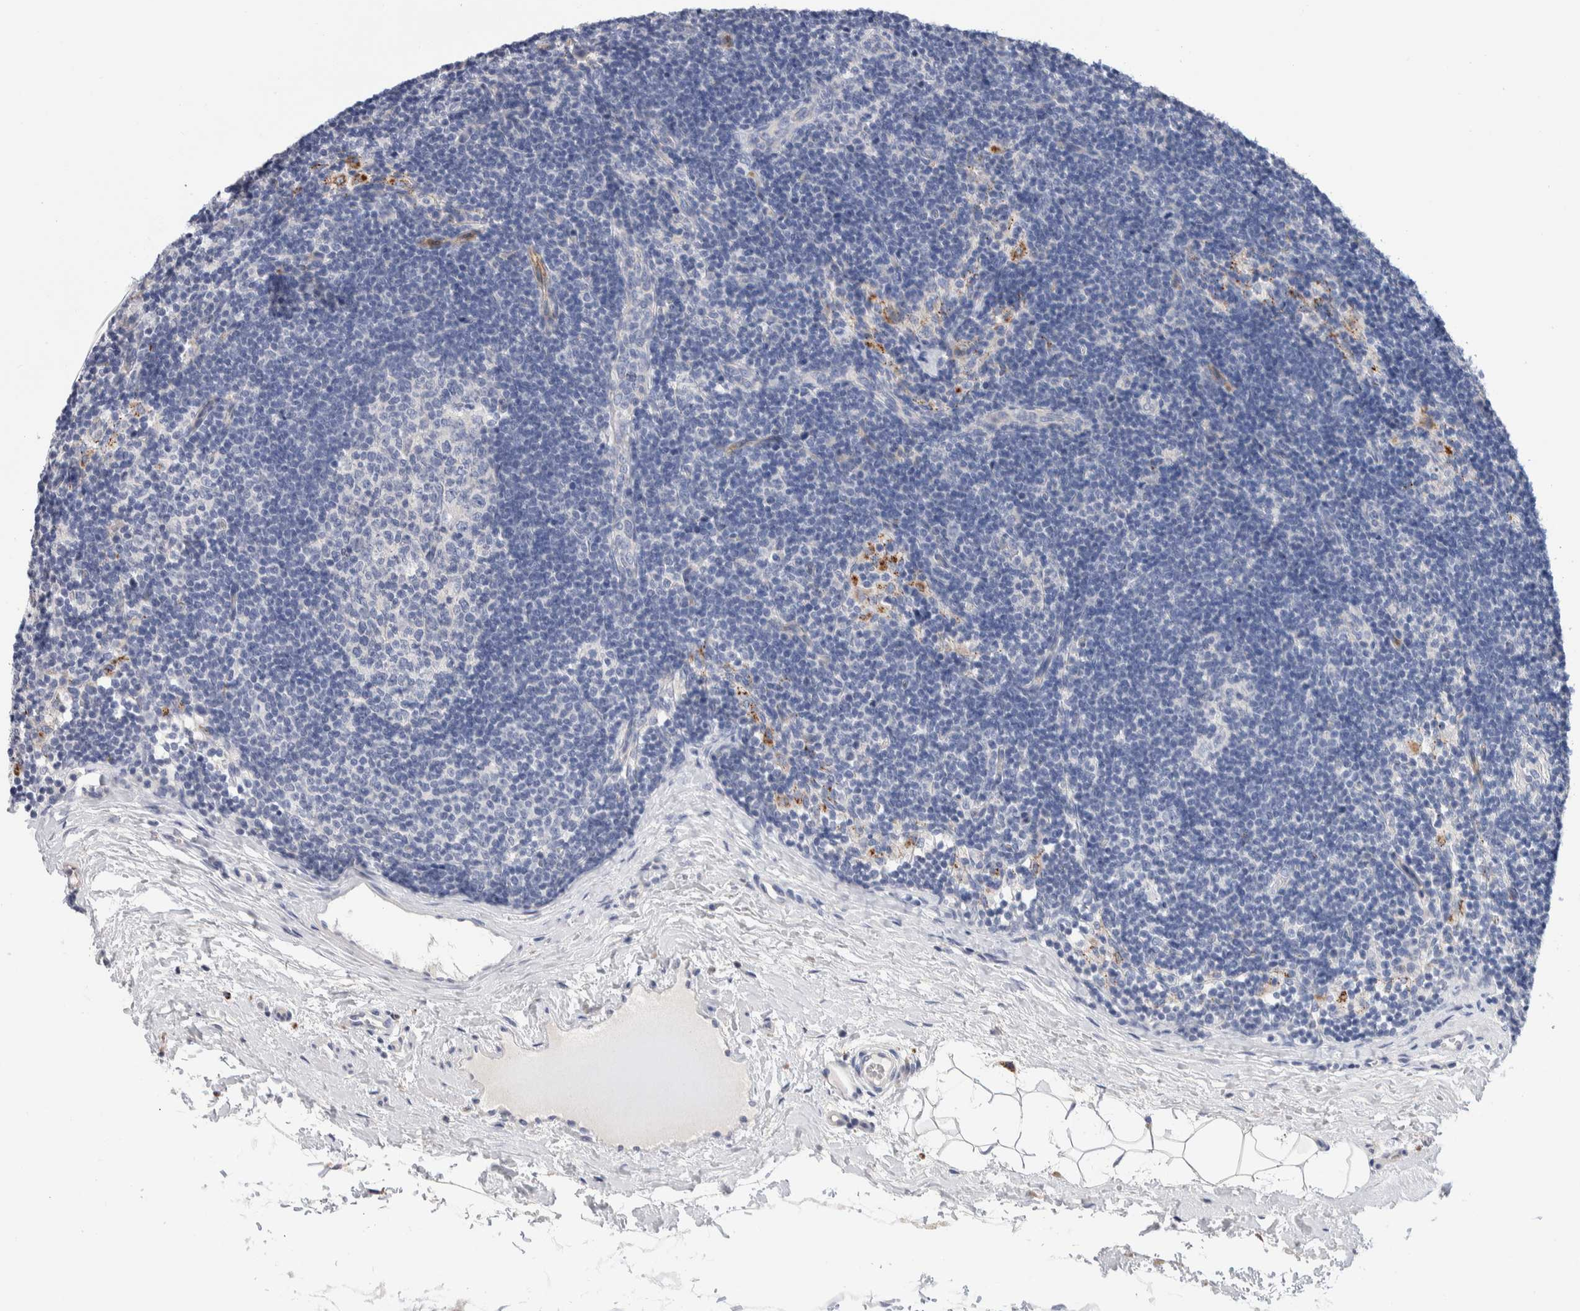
{"staining": {"intensity": "negative", "quantity": "none", "location": "none"}, "tissue": "lymph node", "cell_type": "Germinal center cells", "image_type": "normal", "snomed": [{"axis": "morphology", "description": "Normal tissue, NOS"}, {"axis": "topography", "description": "Lymph node"}], "caption": "IHC micrograph of unremarkable human lymph node stained for a protein (brown), which reveals no staining in germinal center cells.", "gene": "METRNL", "patient": {"sex": "female", "age": 22}}